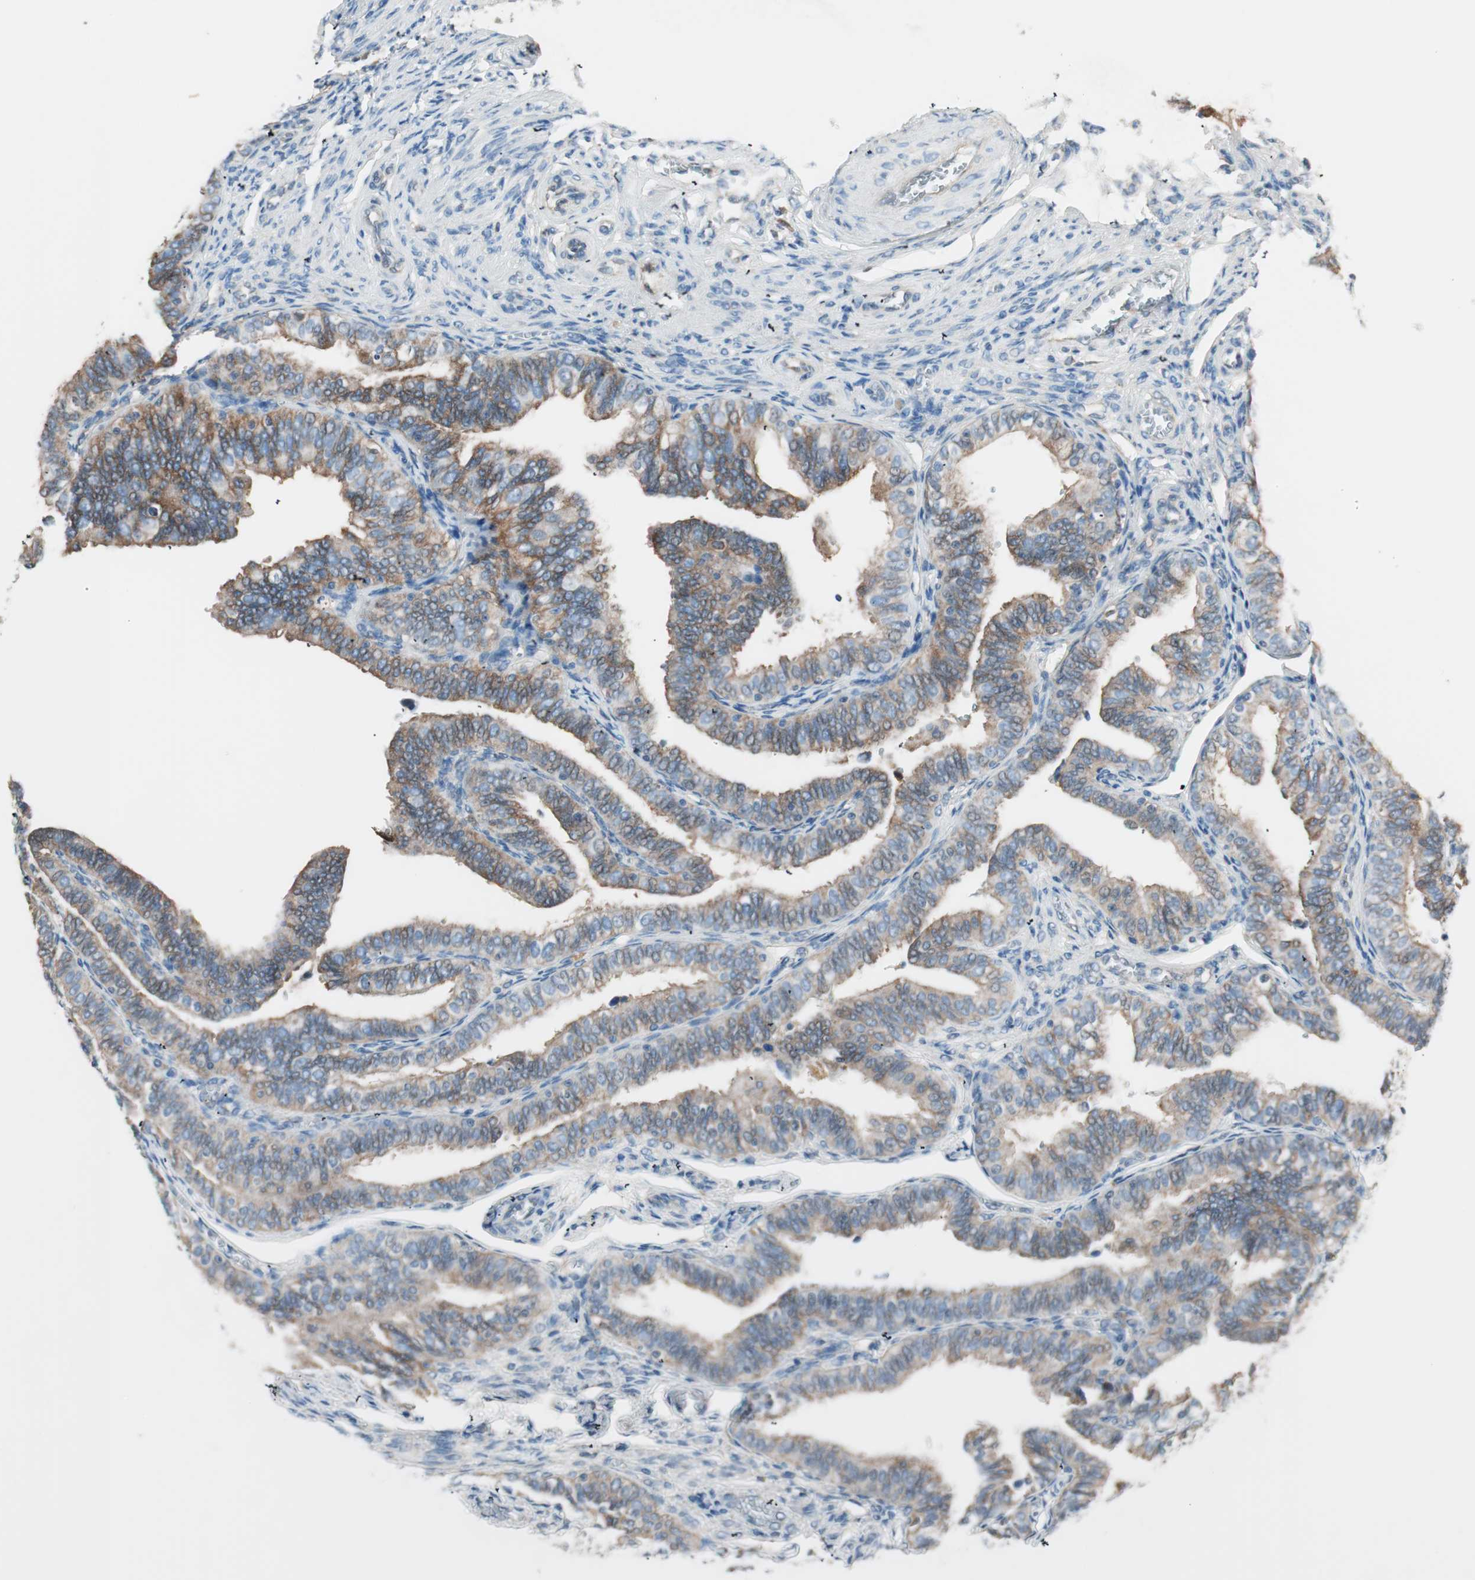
{"staining": {"intensity": "moderate", "quantity": ">75%", "location": "cytoplasmic/membranous"}, "tissue": "fallopian tube", "cell_type": "Glandular cells", "image_type": "normal", "snomed": [{"axis": "morphology", "description": "Normal tissue, NOS"}, {"axis": "topography", "description": "Fallopian tube"}], "caption": "Immunohistochemistry (IHC) histopathology image of normal fallopian tube: human fallopian tube stained using immunohistochemistry (IHC) exhibits medium levels of moderate protein expression localized specifically in the cytoplasmic/membranous of glandular cells, appearing as a cytoplasmic/membranous brown color.", "gene": "RAB5A", "patient": {"sex": "female", "age": 46}}